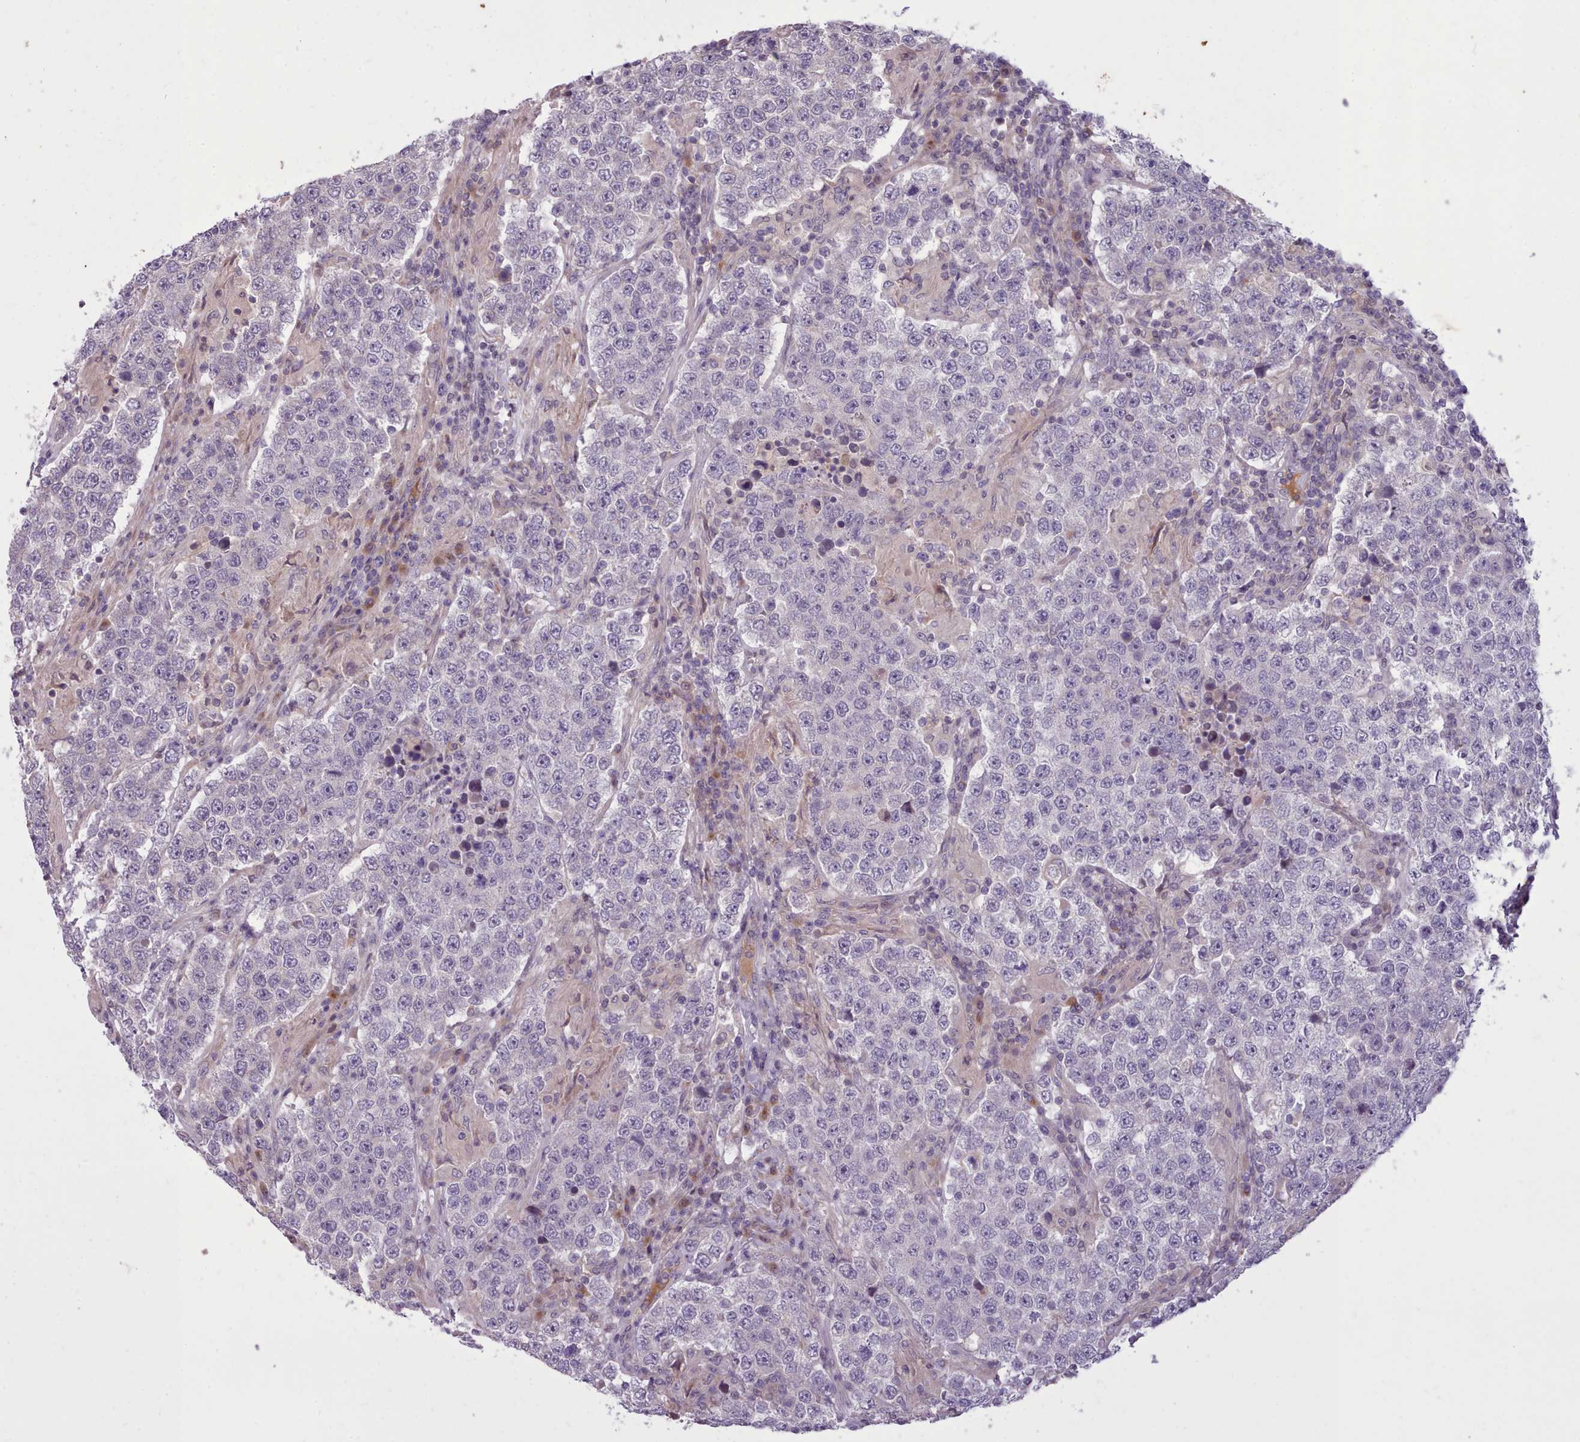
{"staining": {"intensity": "negative", "quantity": "none", "location": "none"}, "tissue": "testis cancer", "cell_type": "Tumor cells", "image_type": "cancer", "snomed": [{"axis": "morphology", "description": "Normal tissue, NOS"}, {"axis": "morphology", "description": "Urothelial carcinoma, High grade"}, {"axis": "morphology", "description": "Seminoma, NOS"}, {"axis": "morphology", "description": "Carcinoma, Embryonal, NOS"}, {"axis": "topography", "description": "Urinary bladder"}, {"axis": "topography", "description": "Testis"}], "caption": "Immunohistochemistry (IHC) micrograph of neoplastic tissue: human embryonal carcinoma (testis) stained with DAB (3,3'-diaminobenzidine) displays no significant protein staining in tumor cells.", "gene": "NMRK1", "patient": {"sex": "male", "age": 41}}